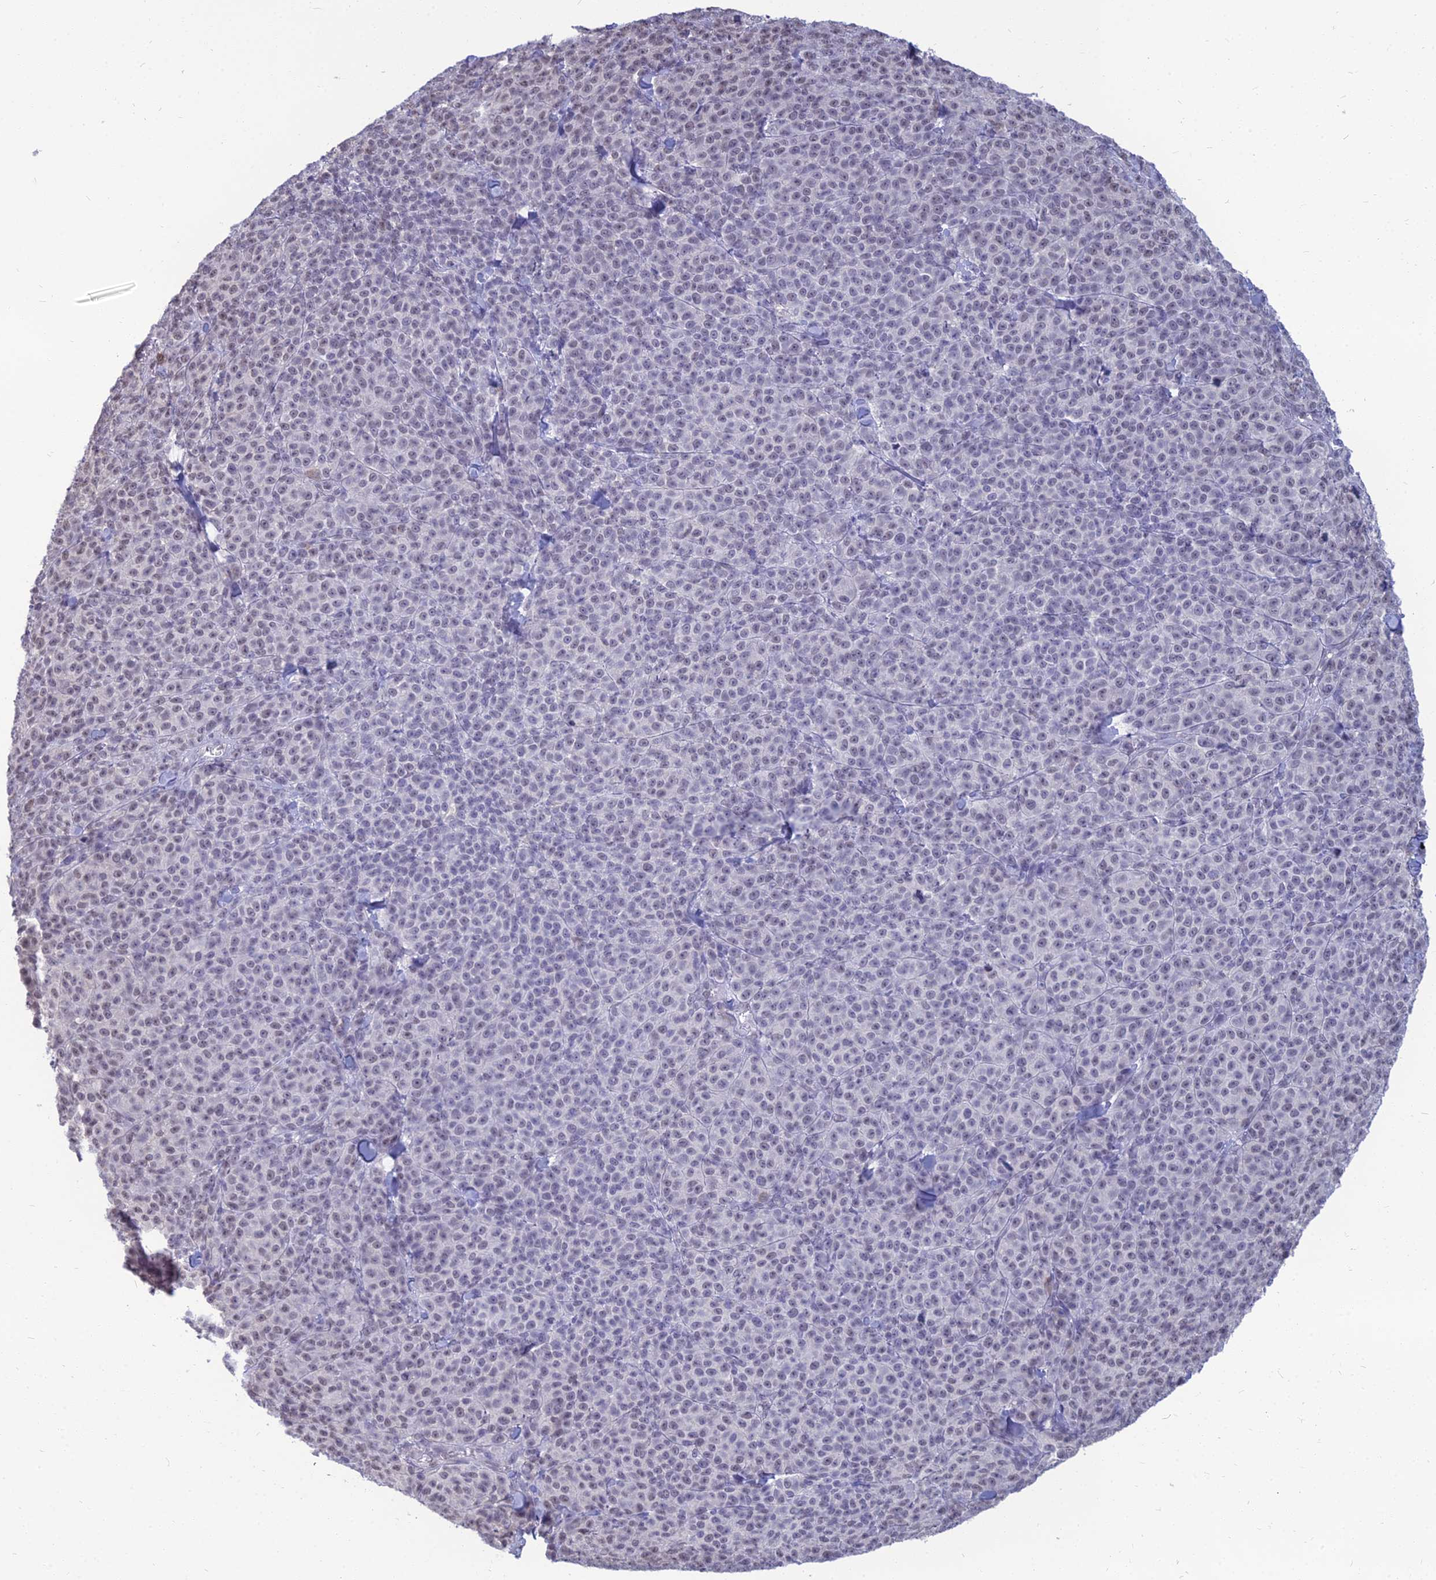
{"staining": {"intensity": "negative", "quantity": "none", "location": "none"}, "tissue": "melanoma", "cell_type": "Tumor cells", "image_type": "cancer", "snomed": [{"axis": "morphology", "description": "Normal tissue, NOS"}, {"axis": "morphology", "description": "Malignant melanoma, NOS"}, {"axis": "topography", "description": "Skin"}], "caption": "The histopathology image exhibits no staining of tumor cells in malignant melanoma.", "gene": "SRSF7", "patient": {"sex": "female", "age": 34}}